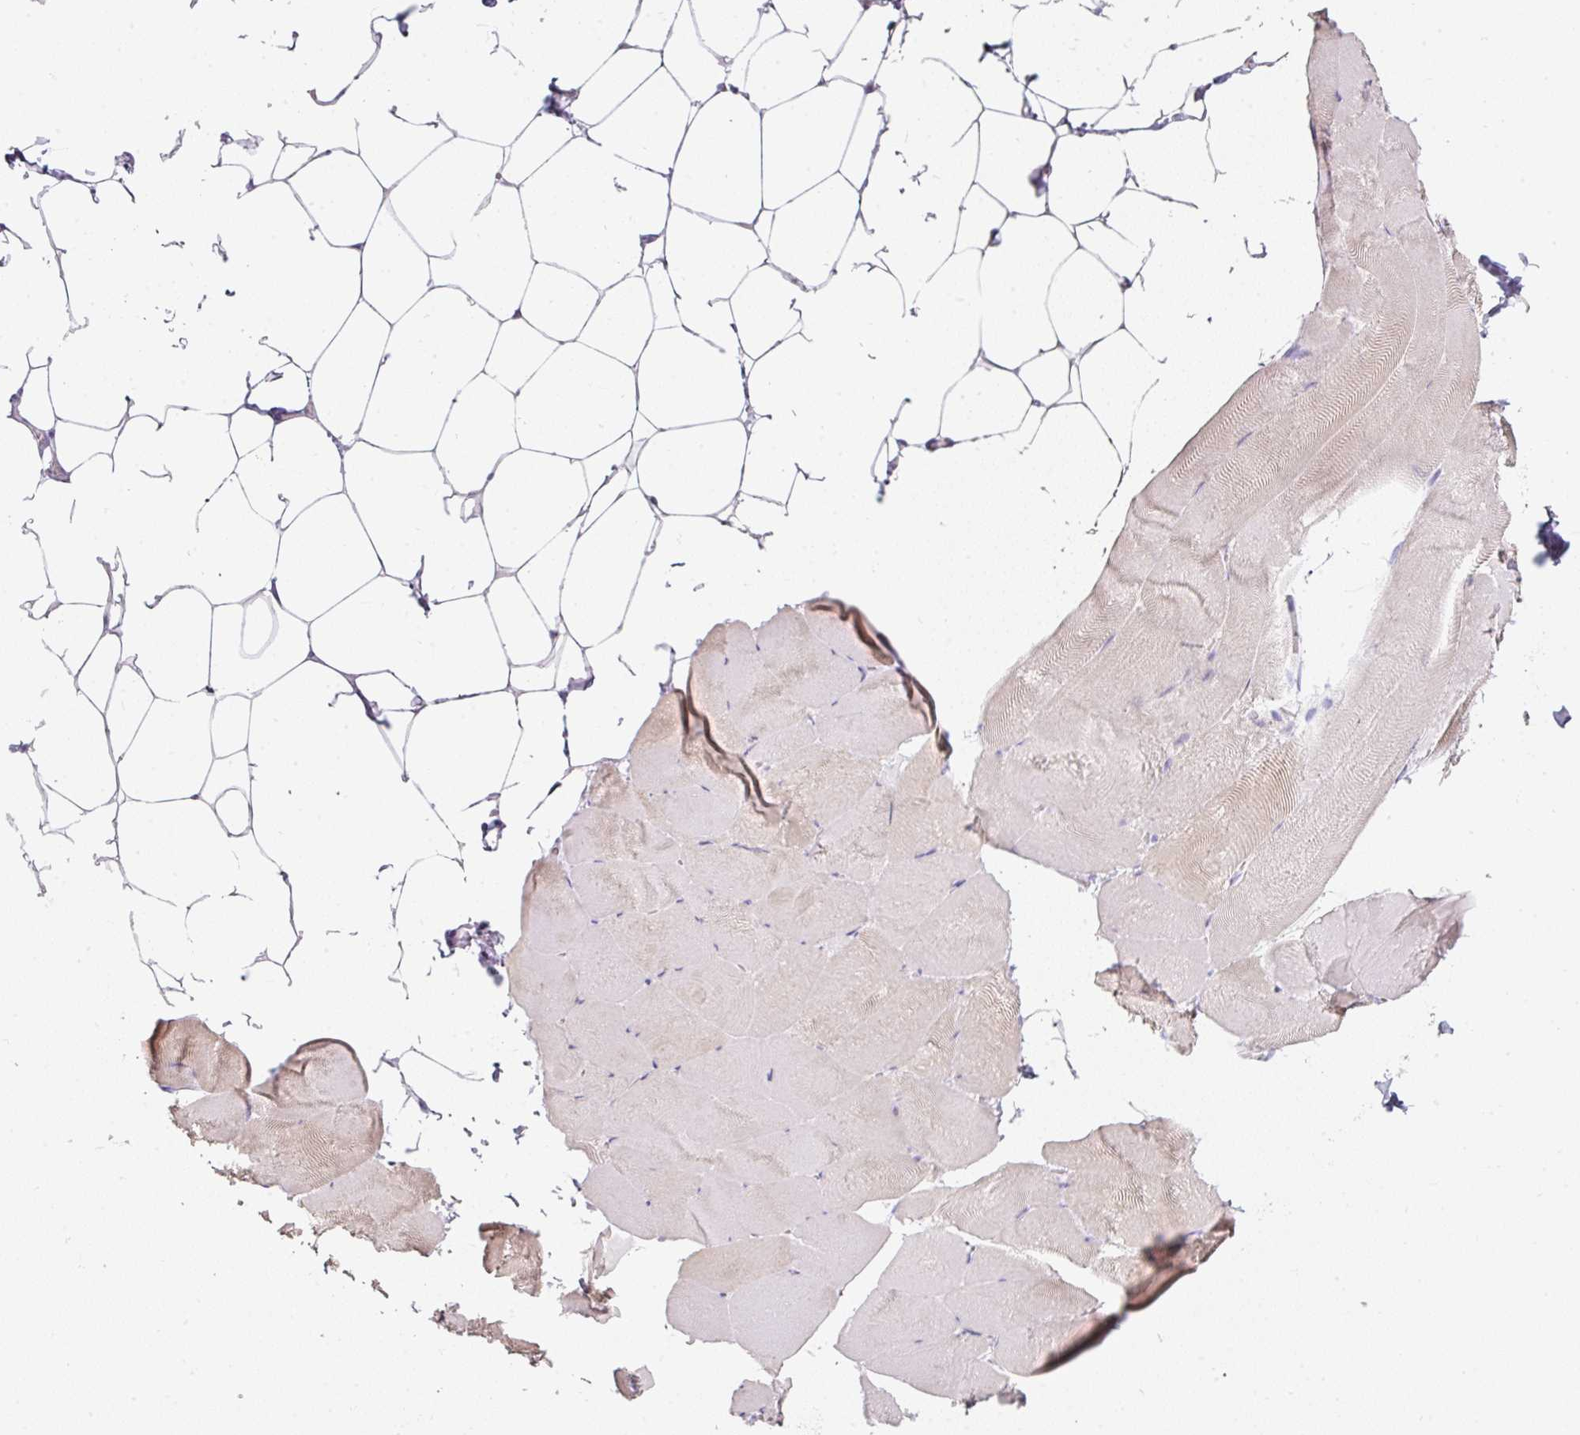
{"staining": {"intensity": "negative", "quantity": "none", "location": "none"}, "tissue": "skeletal muscle", "cell_type": "Myocytes", "image_type": "normal", "snomed": [{"axis": "morphology", "description": "Normal tissue, NOS"}, {"axis": "topography", "description": "Skeletal muscle"}], "caption": "Immunohistochemical staining of normal human skeletal muscle exhibits no significant staining in myocytes. The staining was performed using DAB (3,3'-diaminobenzidine) to visualize the protein expression in brown, while the nuclei were stained in blue with hematoxylin (Magnification: 20x).", "gene": "SLC2A2", "patient": {"sex": "female", "age": 64}}